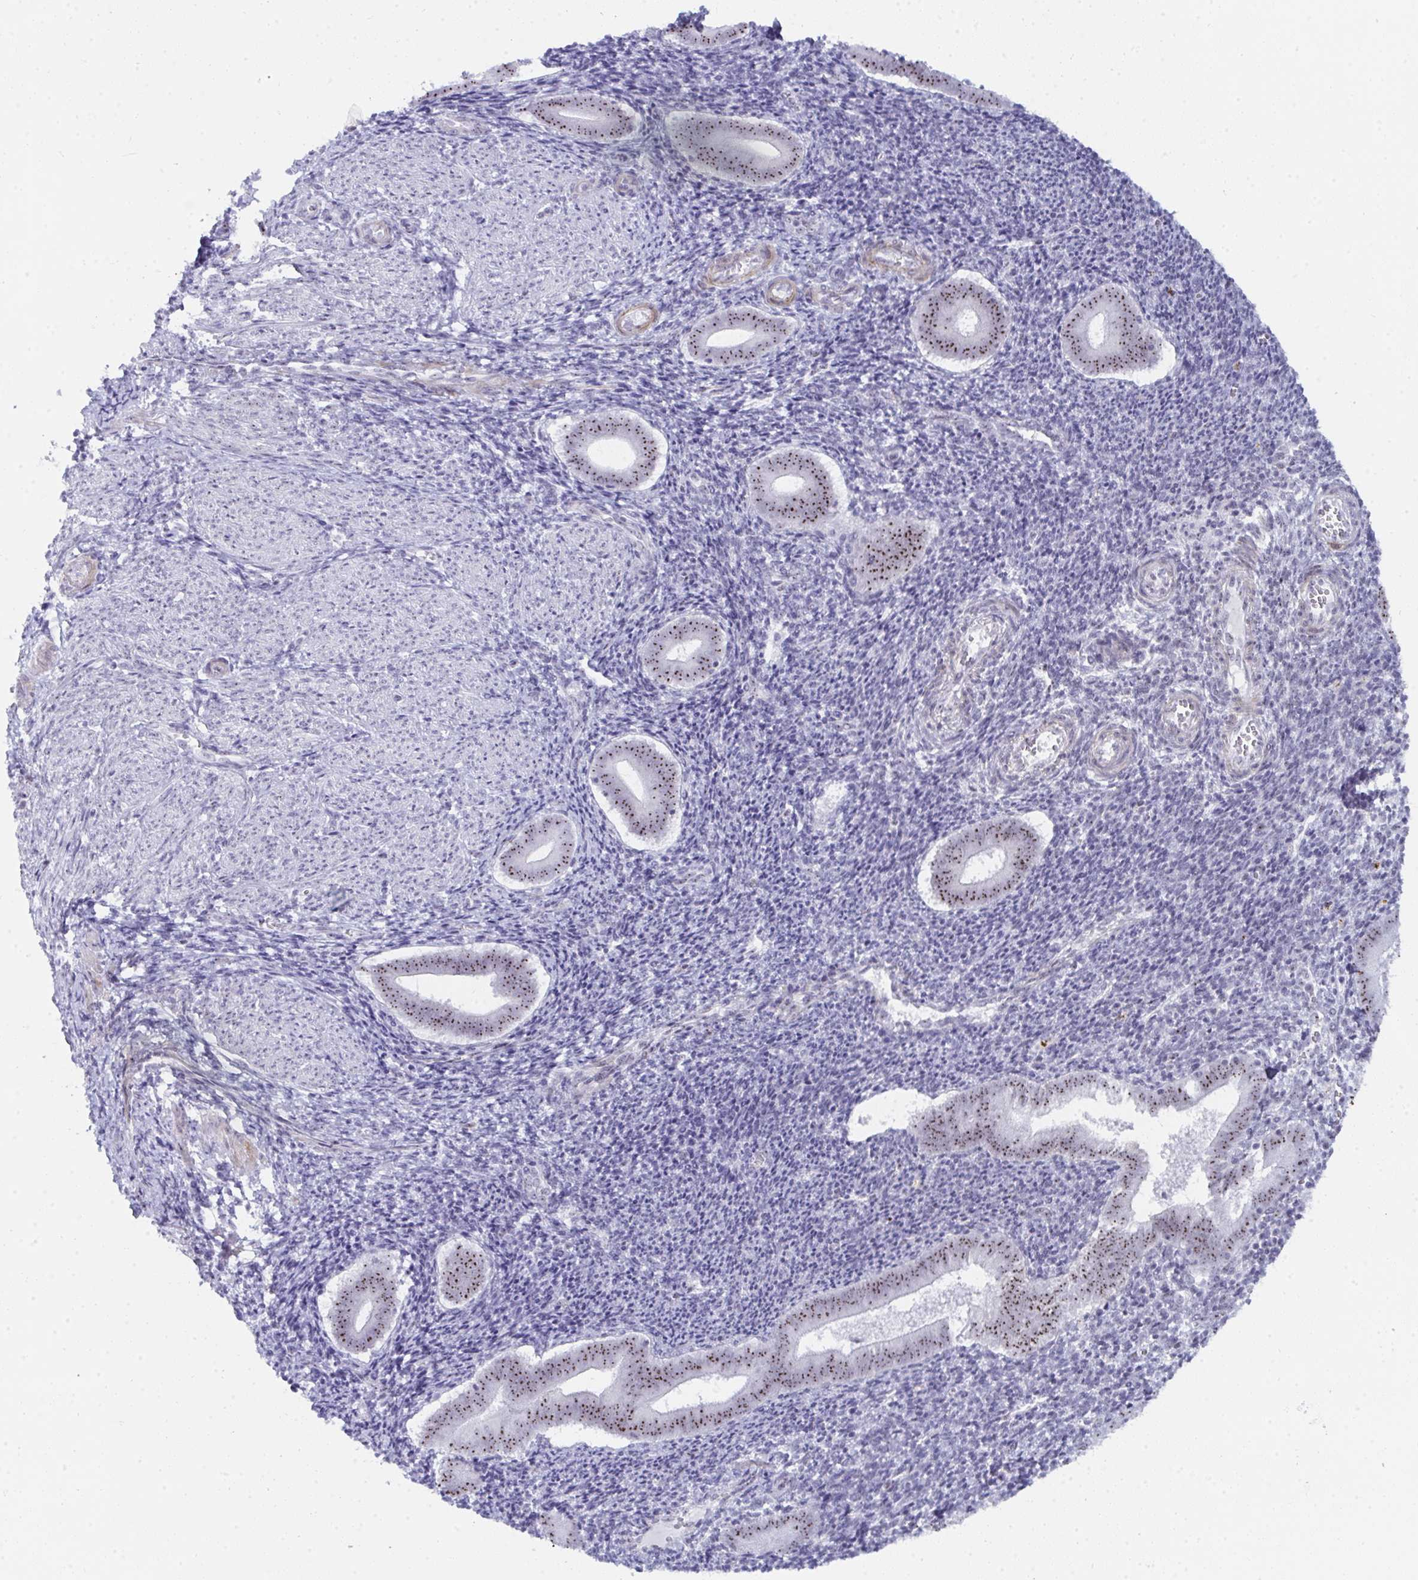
{"staining": {"intensity": "negative", "quantity": "none", "location": "none"}, "tissue": "endometrium", "cell_type": "Cells in endometrial stroma", "image_type": "normal", "snomed": [{"axis": "morphology", "description": "Normal tissue, NOS"}, {"axis": "topography", "description": "Endometrium"}], "caption": "Endometrium stained for a protein using immunohistochemistry shows no expression cells in endometrial stroma.", "gene": "NOP10", "patient": {"sex": "female", "age": 25}}